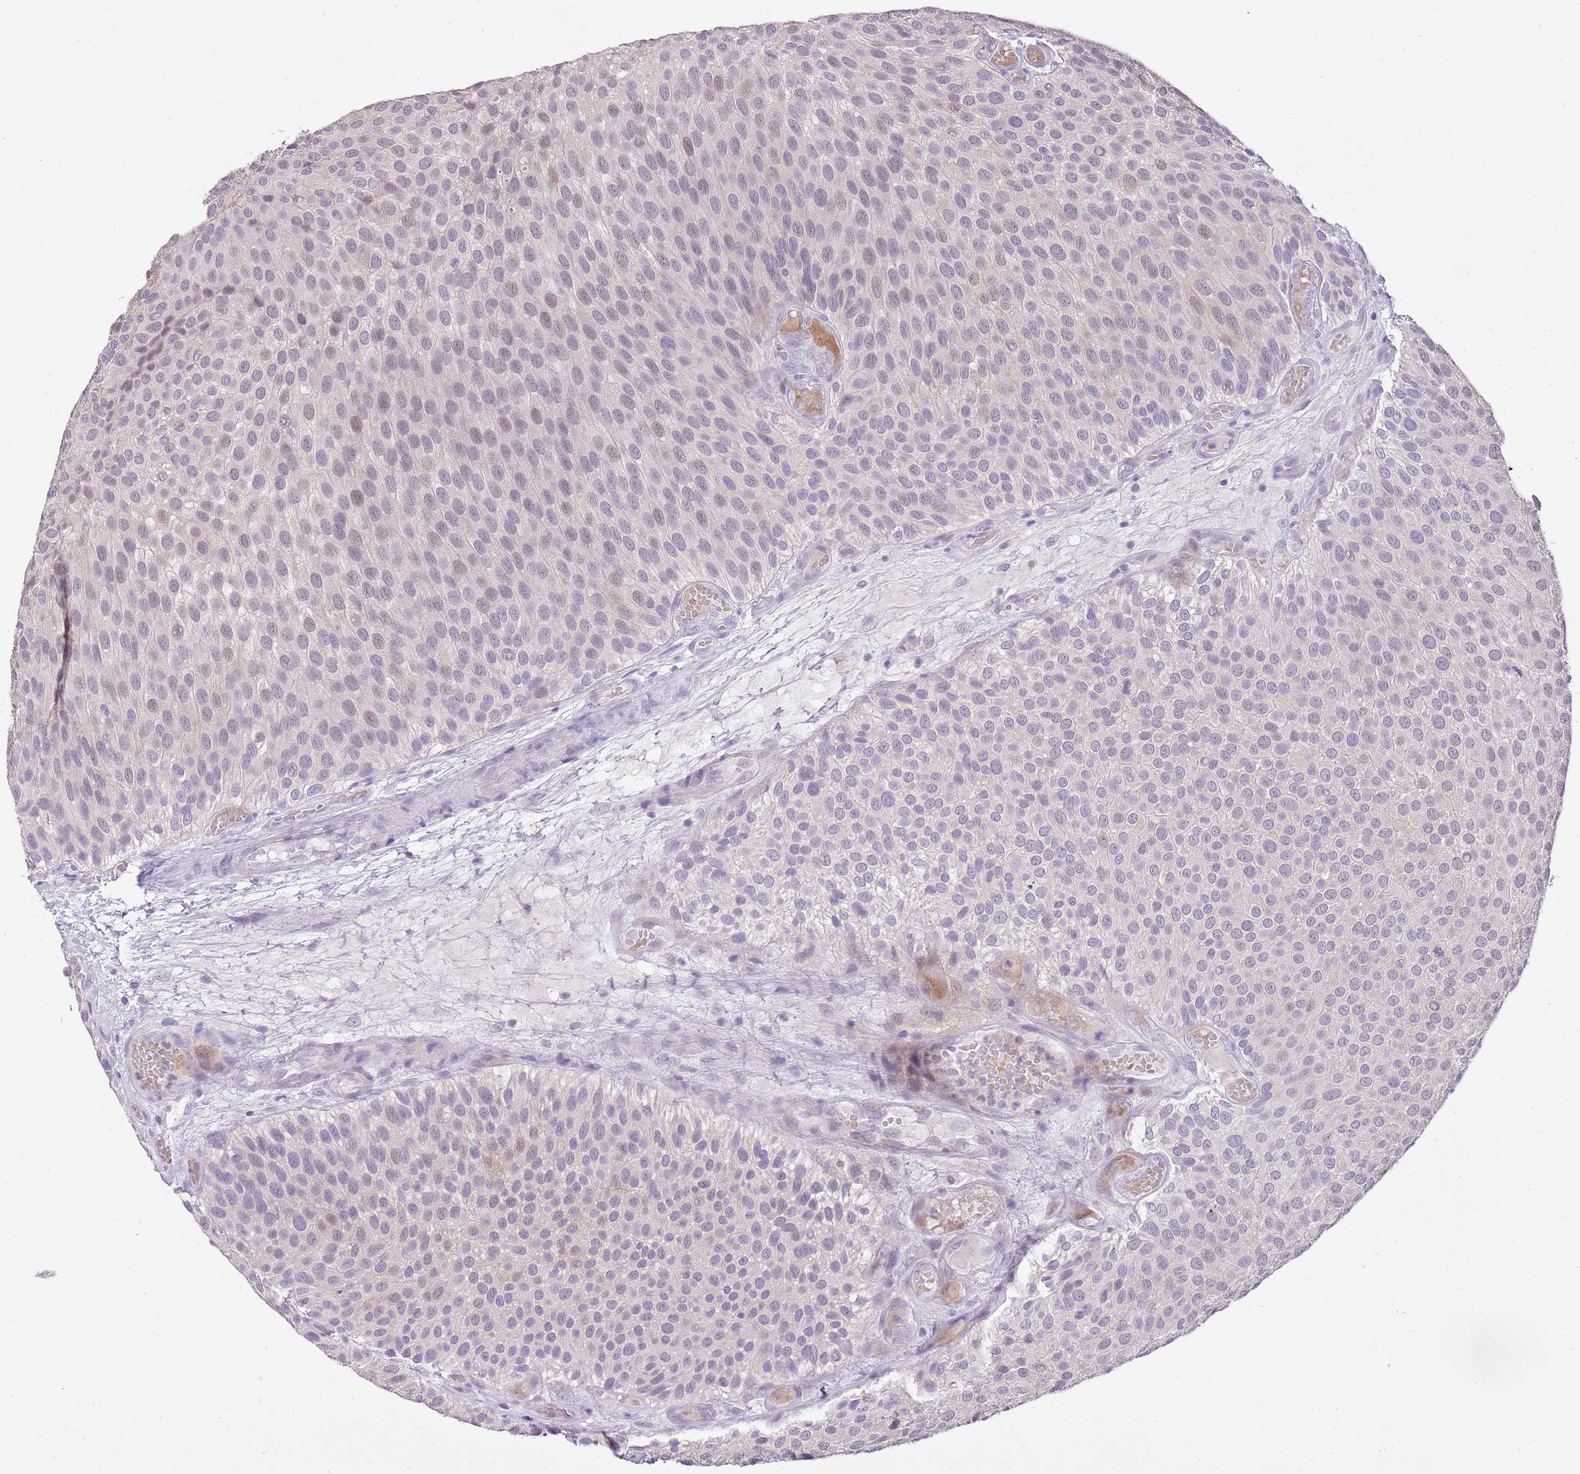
{"staining": {"intensity": "weak", "quantity": "<25%", "location": "nuclear"}, "tissue": "urothelial cancer", "cell_type": "Tumor cells", "image_type": "cancer", "snomed": [{"axis": "morphology", "description": "Urothelial carcinoma, Low grade"}, {"axis": "topography", "description": "Urinary bladder"}], "caption": "This is a micrograph of immunohistochemistry staining of low-grade urothelial carcinoma, which shows no expression in tumor cells.", "gene": "XPO7", "patient": {"sex": "male", "age": 89}}